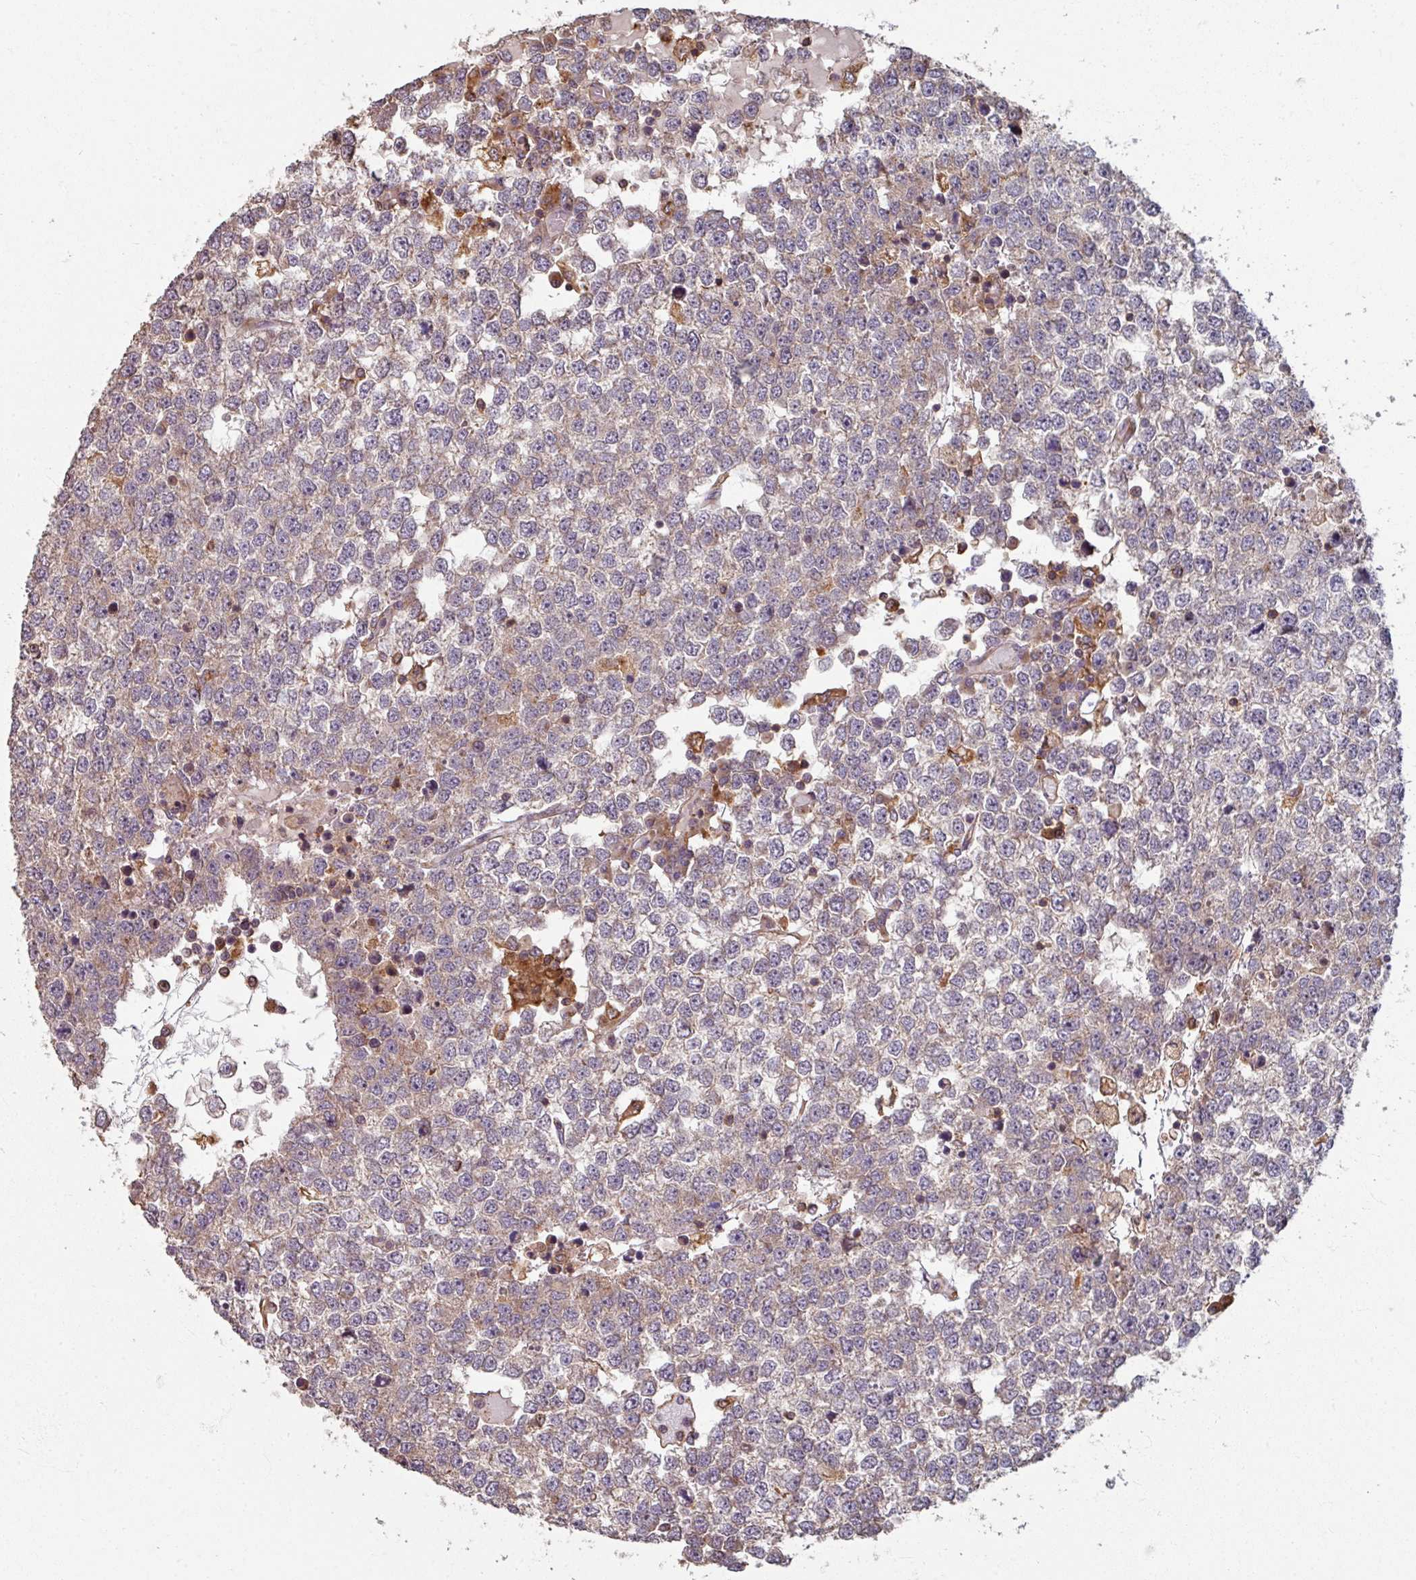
{"staining": {"intensity": "weak", "quantity": "<25%", "location": "cytoplasmic/membranous"}, "tissue": "testis cancer", "cell_type": "Tumor cells", "image_type": "cancer", "snomed": [{"axis": "morphology", "description": "Seminoma, NOS"}, {"axis": "topography", "description": "Testis"}], "caption": "Photomicrograph shows no protein expression in tumor cells of testis cancer tissue. Nuclei are stained in blue.", "gene": "CCDC68", "patient": {"sex": "male", "age": 65}}